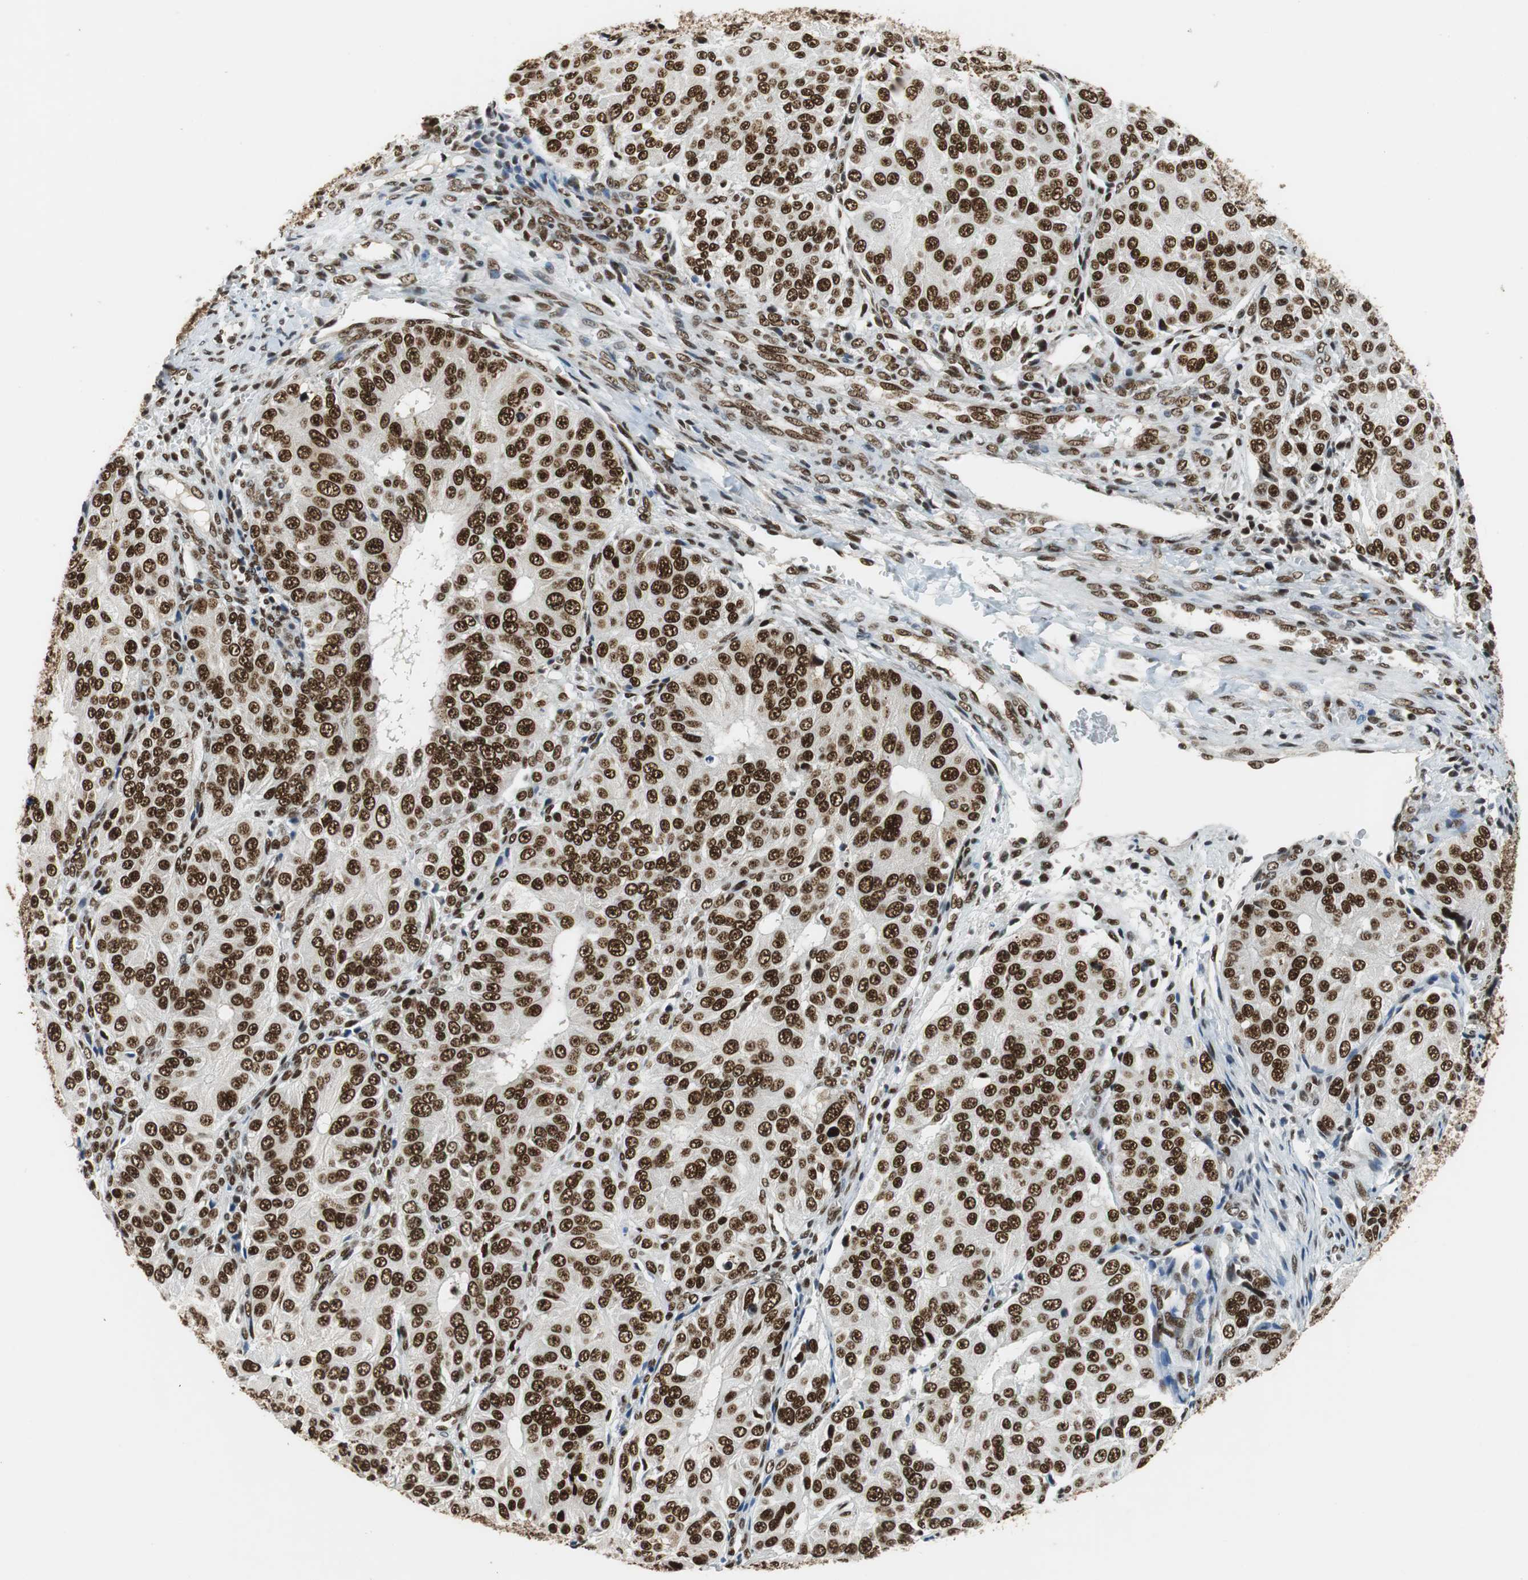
{"staining": {"intensity": "strong", "quantity": ">75%", "location": "nuclear"}, "tissue": "ovarian cancer", "cell_type": "Tumor cells", "image_type": "cancer", "snomed": [{"axis": "morphology", "description": "Carcinoma, endometroid"}, {"axis": "topography", "description": "Ovary"}], "caption": "Immunohistochemical staining of ovarian cancer (endometroid carcinoma) displays high levels of strong nuclear protein positivity in approximately >75% of tumor cells. (Stains: DAB (3,3'-diaminobenzidine) in brown, nuclei in blue, Microscopy: brightfield microscopy at high magnification).", "gene": "PRKDC", "patient": {"sex": "female", "age": 51}}